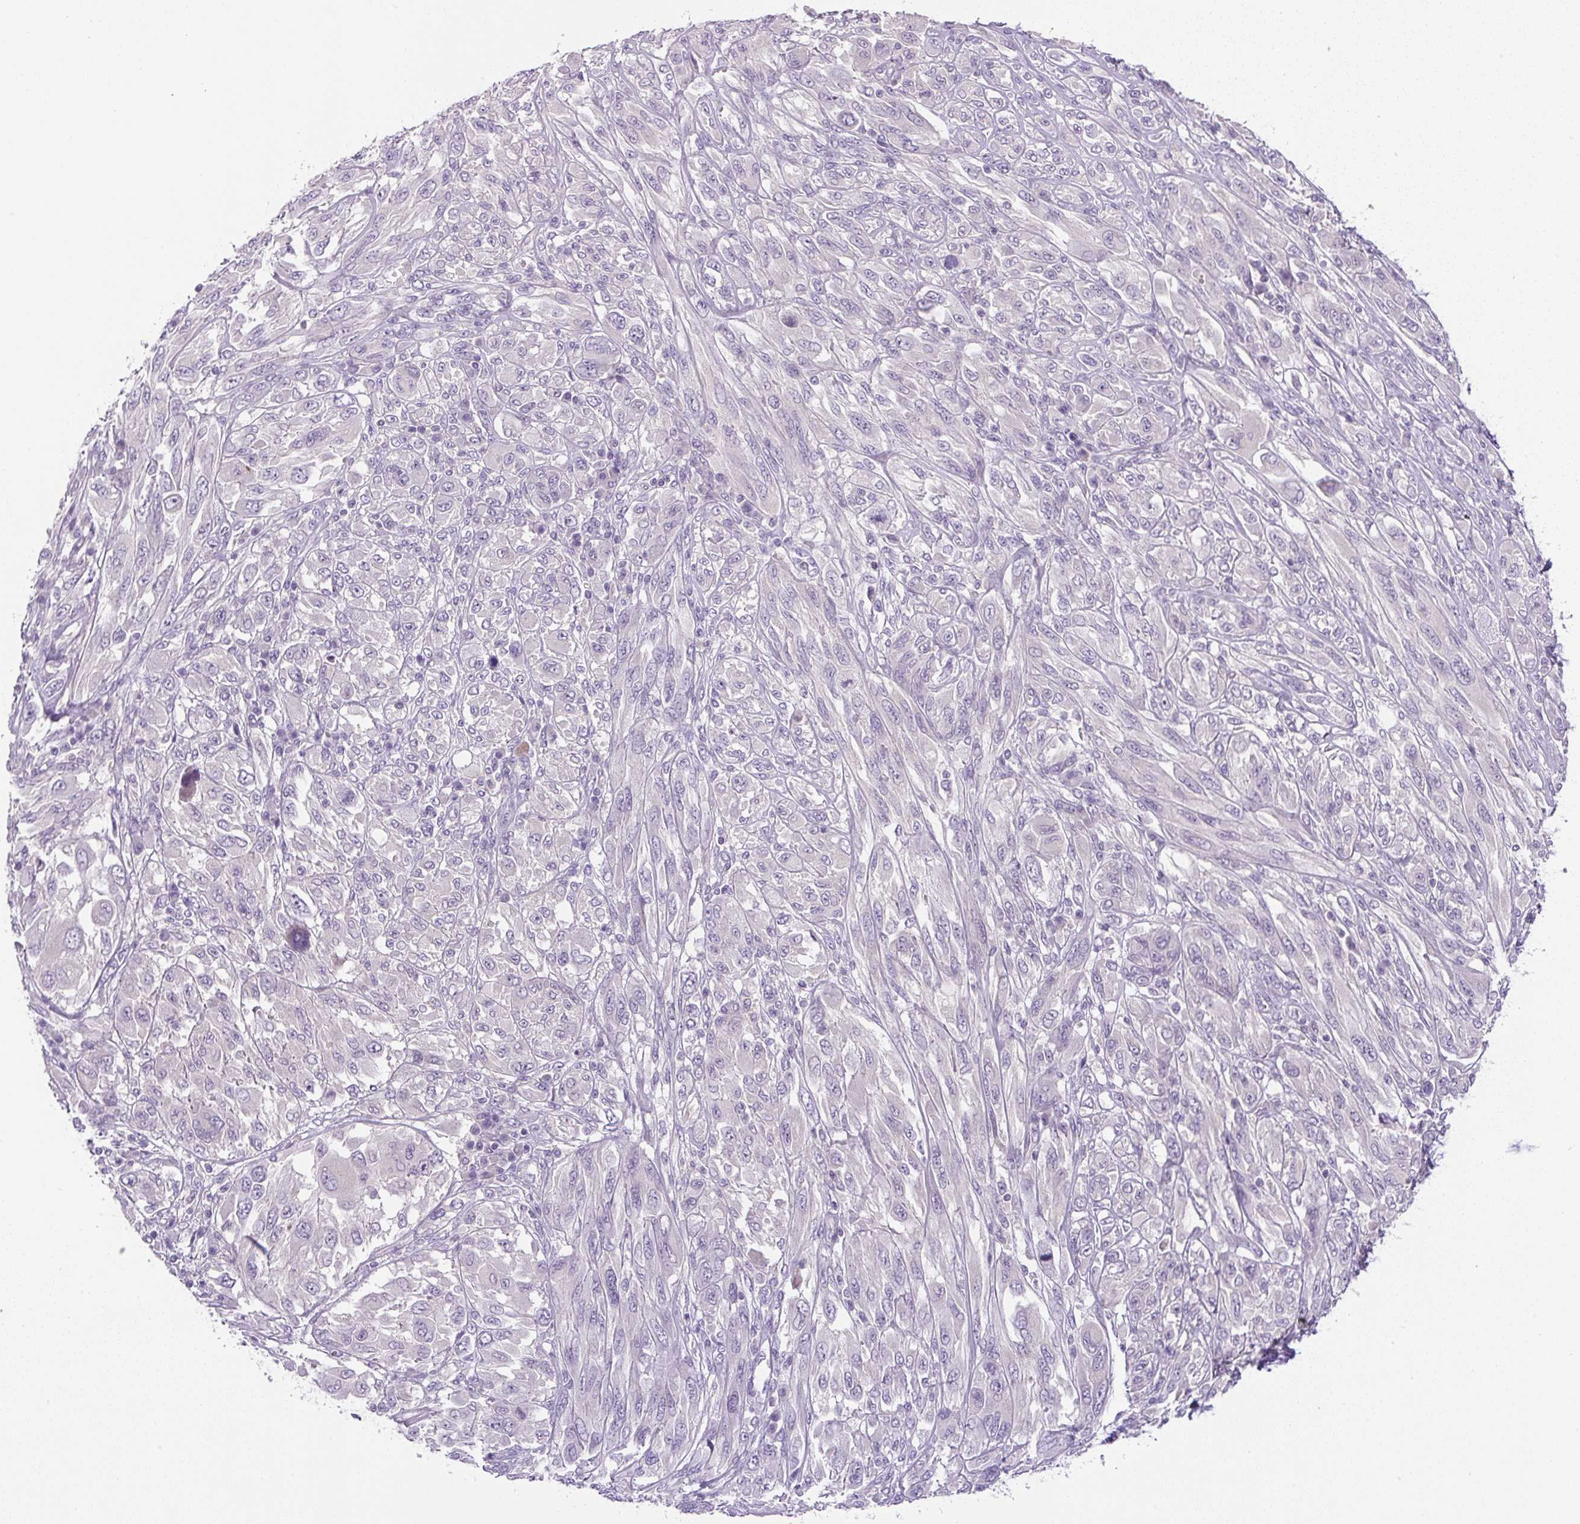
{"staining": {"intensity": "negative", "quantity": "none", "location": "none"}, "tissue": "melanoma", "cell_type": "Tumor cells", "image_type": "cancer", "snomed": [{"axis": "morphology", "description": "Malignant melanoma, NOS"}, {"axis": "topography", "description": "Skin"}], "caption": "This micrograph is of melanoma stained with IHC to label a protein in brown with the nuclei are counter-stained blue. There is no positivity in tumor cells.", "gene": "UBL3", "patient": {"sex": "female", "age": 91}}